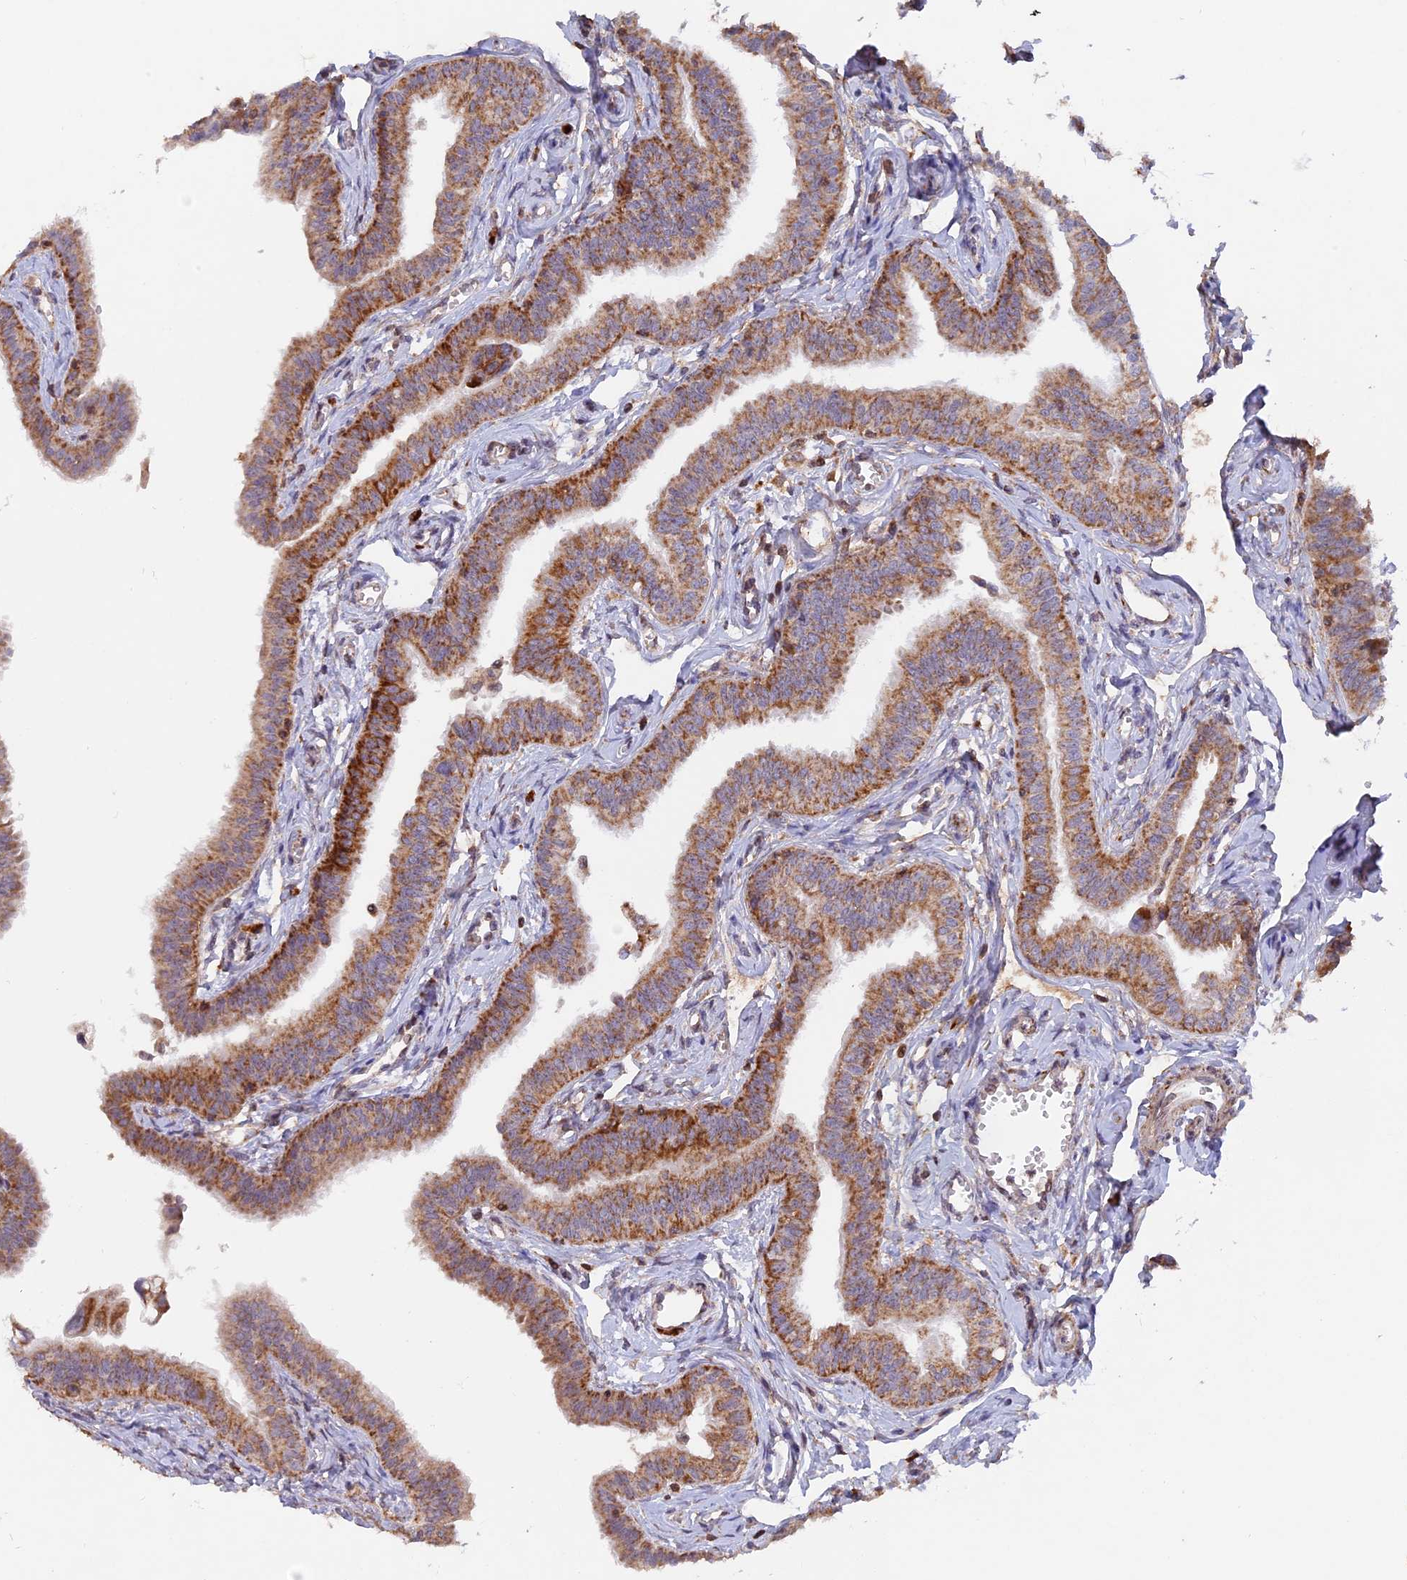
{"staining": {"intensity": "moderate", "quantity": ">75%", "location": "cytoplasmic/membranous"}, "tissue": "fallopian tube", "cell_type": "Glandular cells", "image_type": "normal", "snomed": [{"axis": "morphology", "description": "Normal tissue, NOS"}, {"axis": "morphology", "description": "Carcinoma, NOS"}, {"axis": "topography", "description": "Fallopian tube"}, {"axis": "topography", "description": "Ovary"}], "caption": "Fallopian tube was stained to show a protein in brown. There is medium levels of moderate cytoplasmic/membranous staining in about >75% of glandular cells. (DAB IHC with brightfield microscopy, high magnification).", "gene": "MPV17L", "patient": {"sex": "female", "age": 59}}